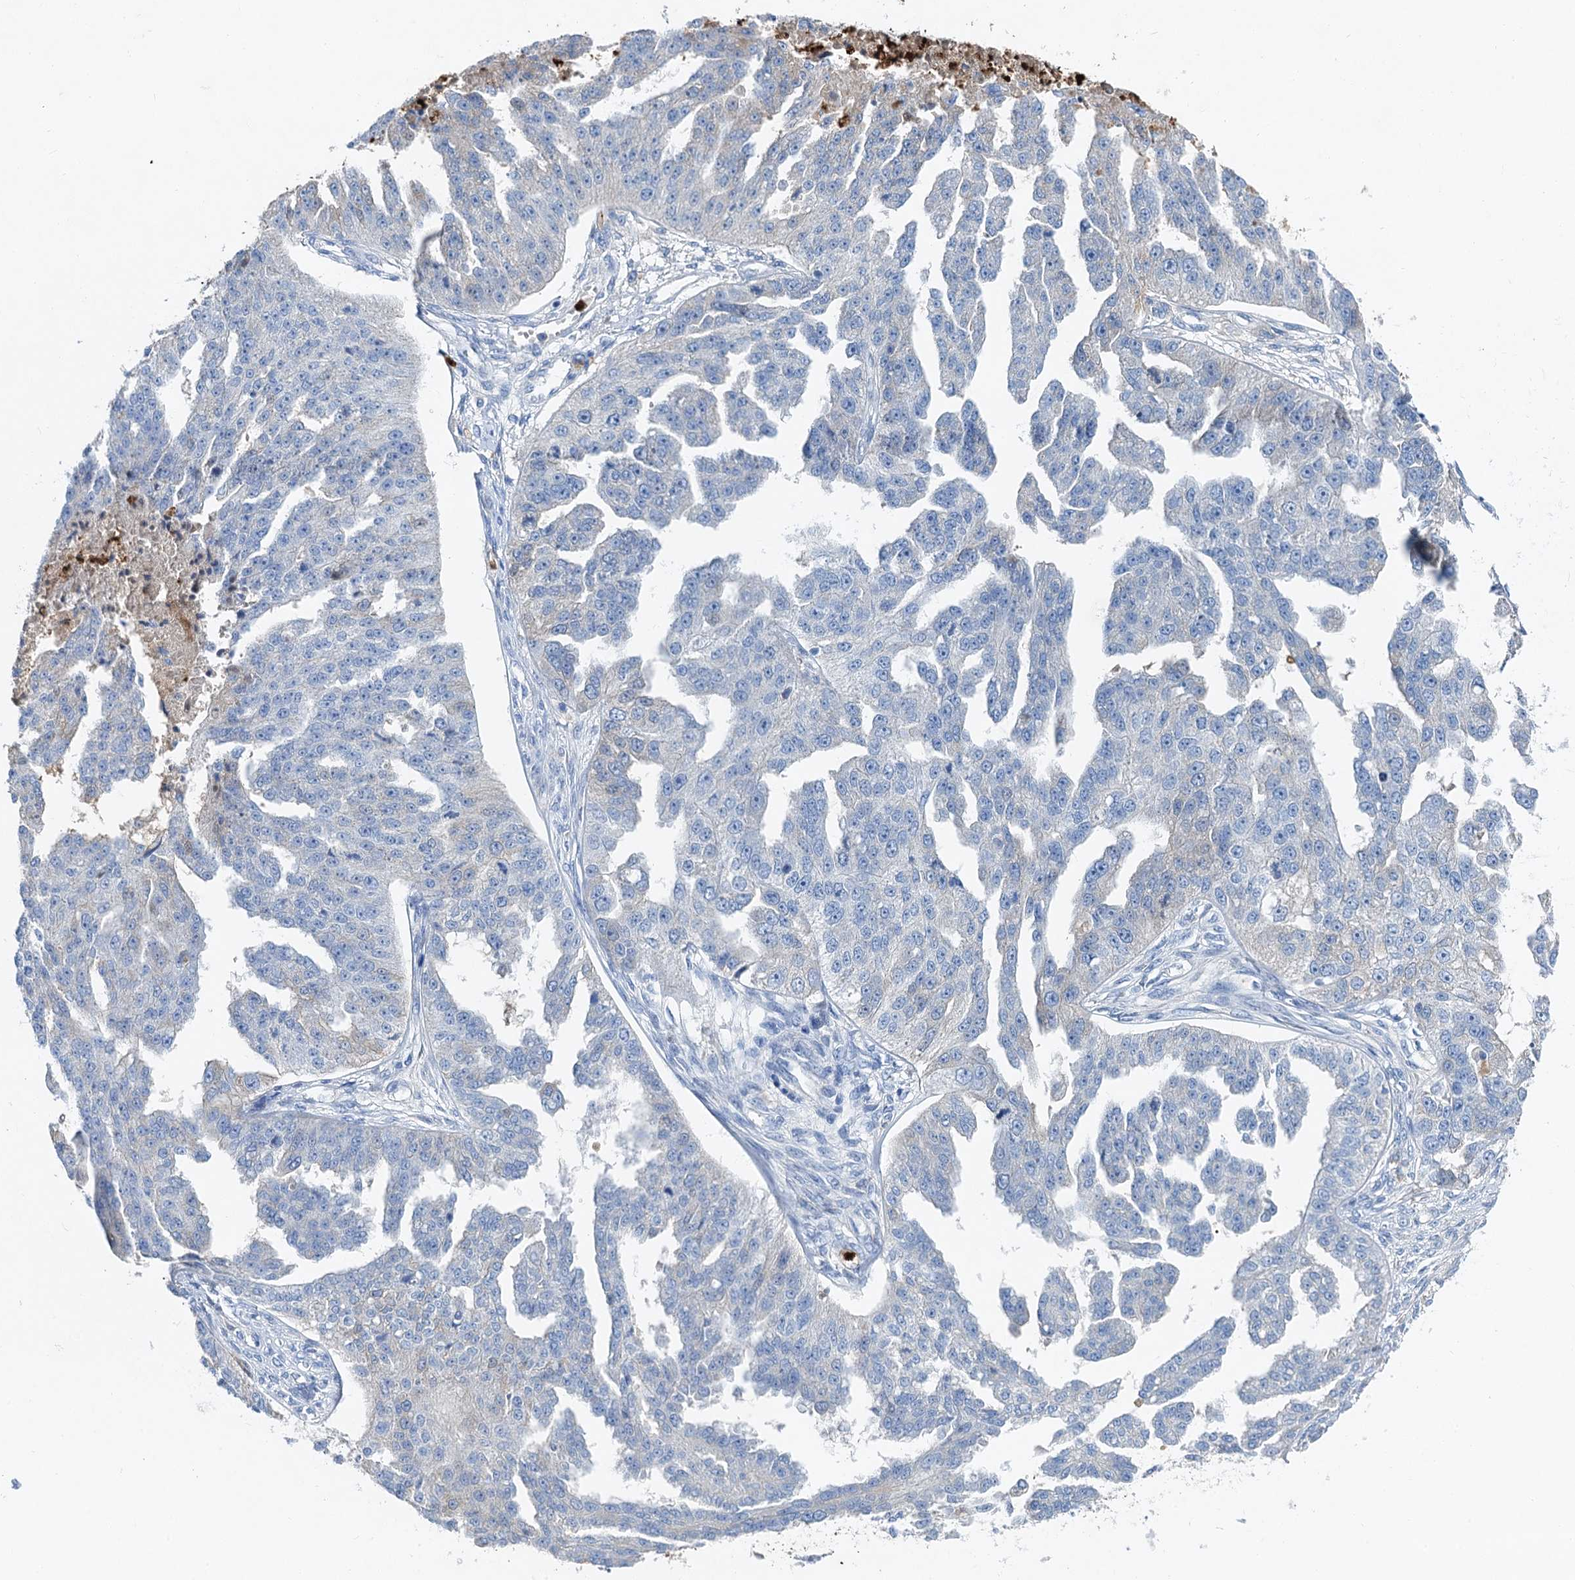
{"staining": {"intensity": "weak", "quantity": "<25%", "location": "cytoplasmic/membranous"}, "tissue": "ovarian cancer", "cell_type": "Tumor cells", "image_type": "cancer", "snomed": [{"axis": "morphology", "description": "Cystadenocarcinoma, serous, NOS"}, {"axis": "topography", "description": "Ovary"}], "caption": "An immunohistochemistry (IHC) photomicrograph of ovarian cancer (serous cystadenocarcinoma) is shown. There is no staining in tumor cells of ovarian cancer (serous cystadenocarcinoma).", "gene": "OTOA", "patient": {"sex": "female", "age": 58}}